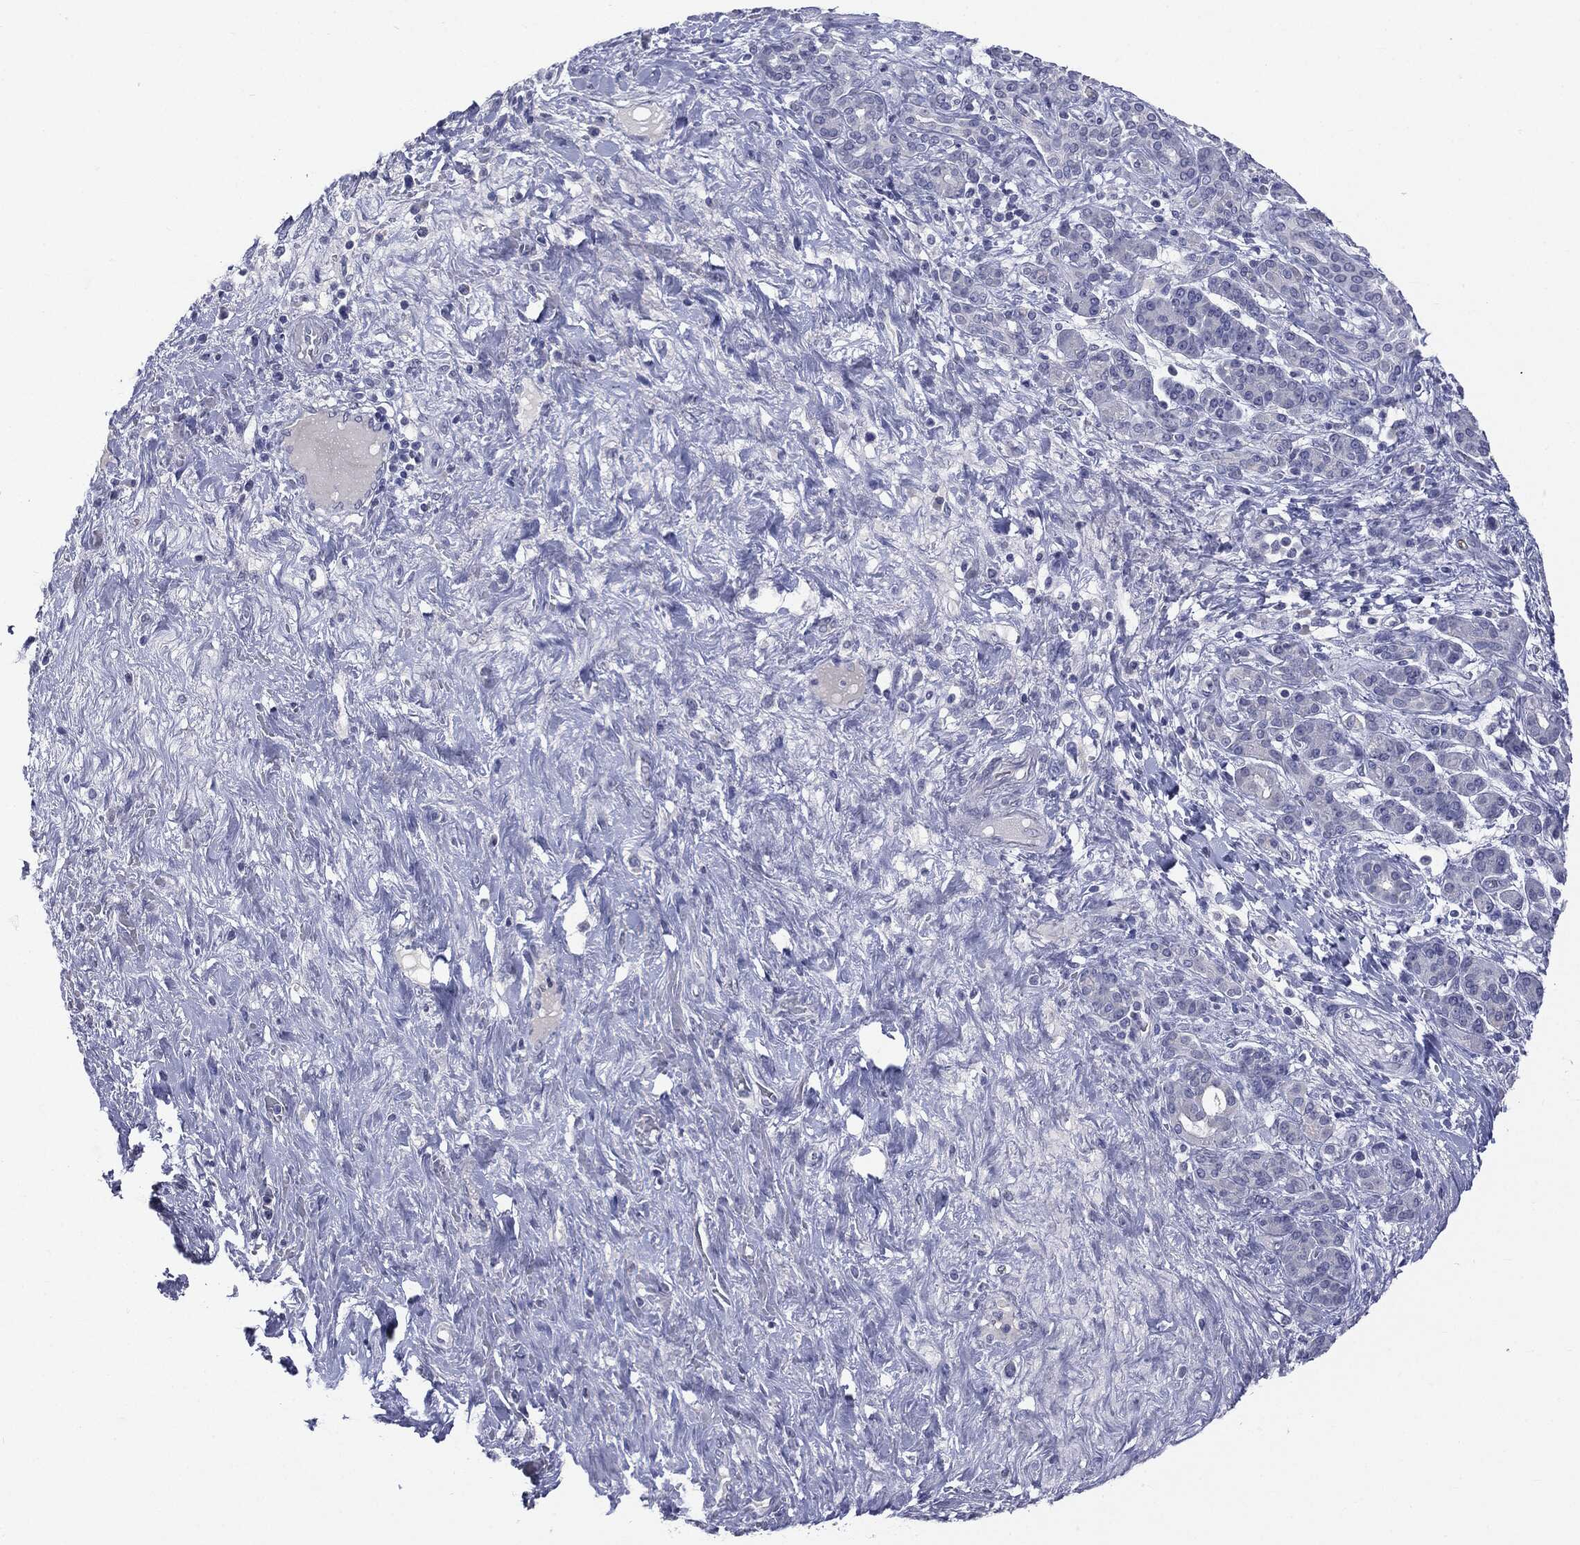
{"staining": {"intensity": "negative", "quantity": "none", "location": "none"}, "tissue": "pancreatic cancer", "cell_type": "Tumor cells", "image_type": "cancer", "snomed": [{"axis": "morphology", "description": "Adenocarcinoma, NOS"}, {"axis": "topography", "description": "Pancreas"}], "caption": "Histopathology image shows no protein staining in tumor cells of pancreatic cancer tissue.", "gene": "TSHB", "patient": {"sex": "male", "age": 44}}